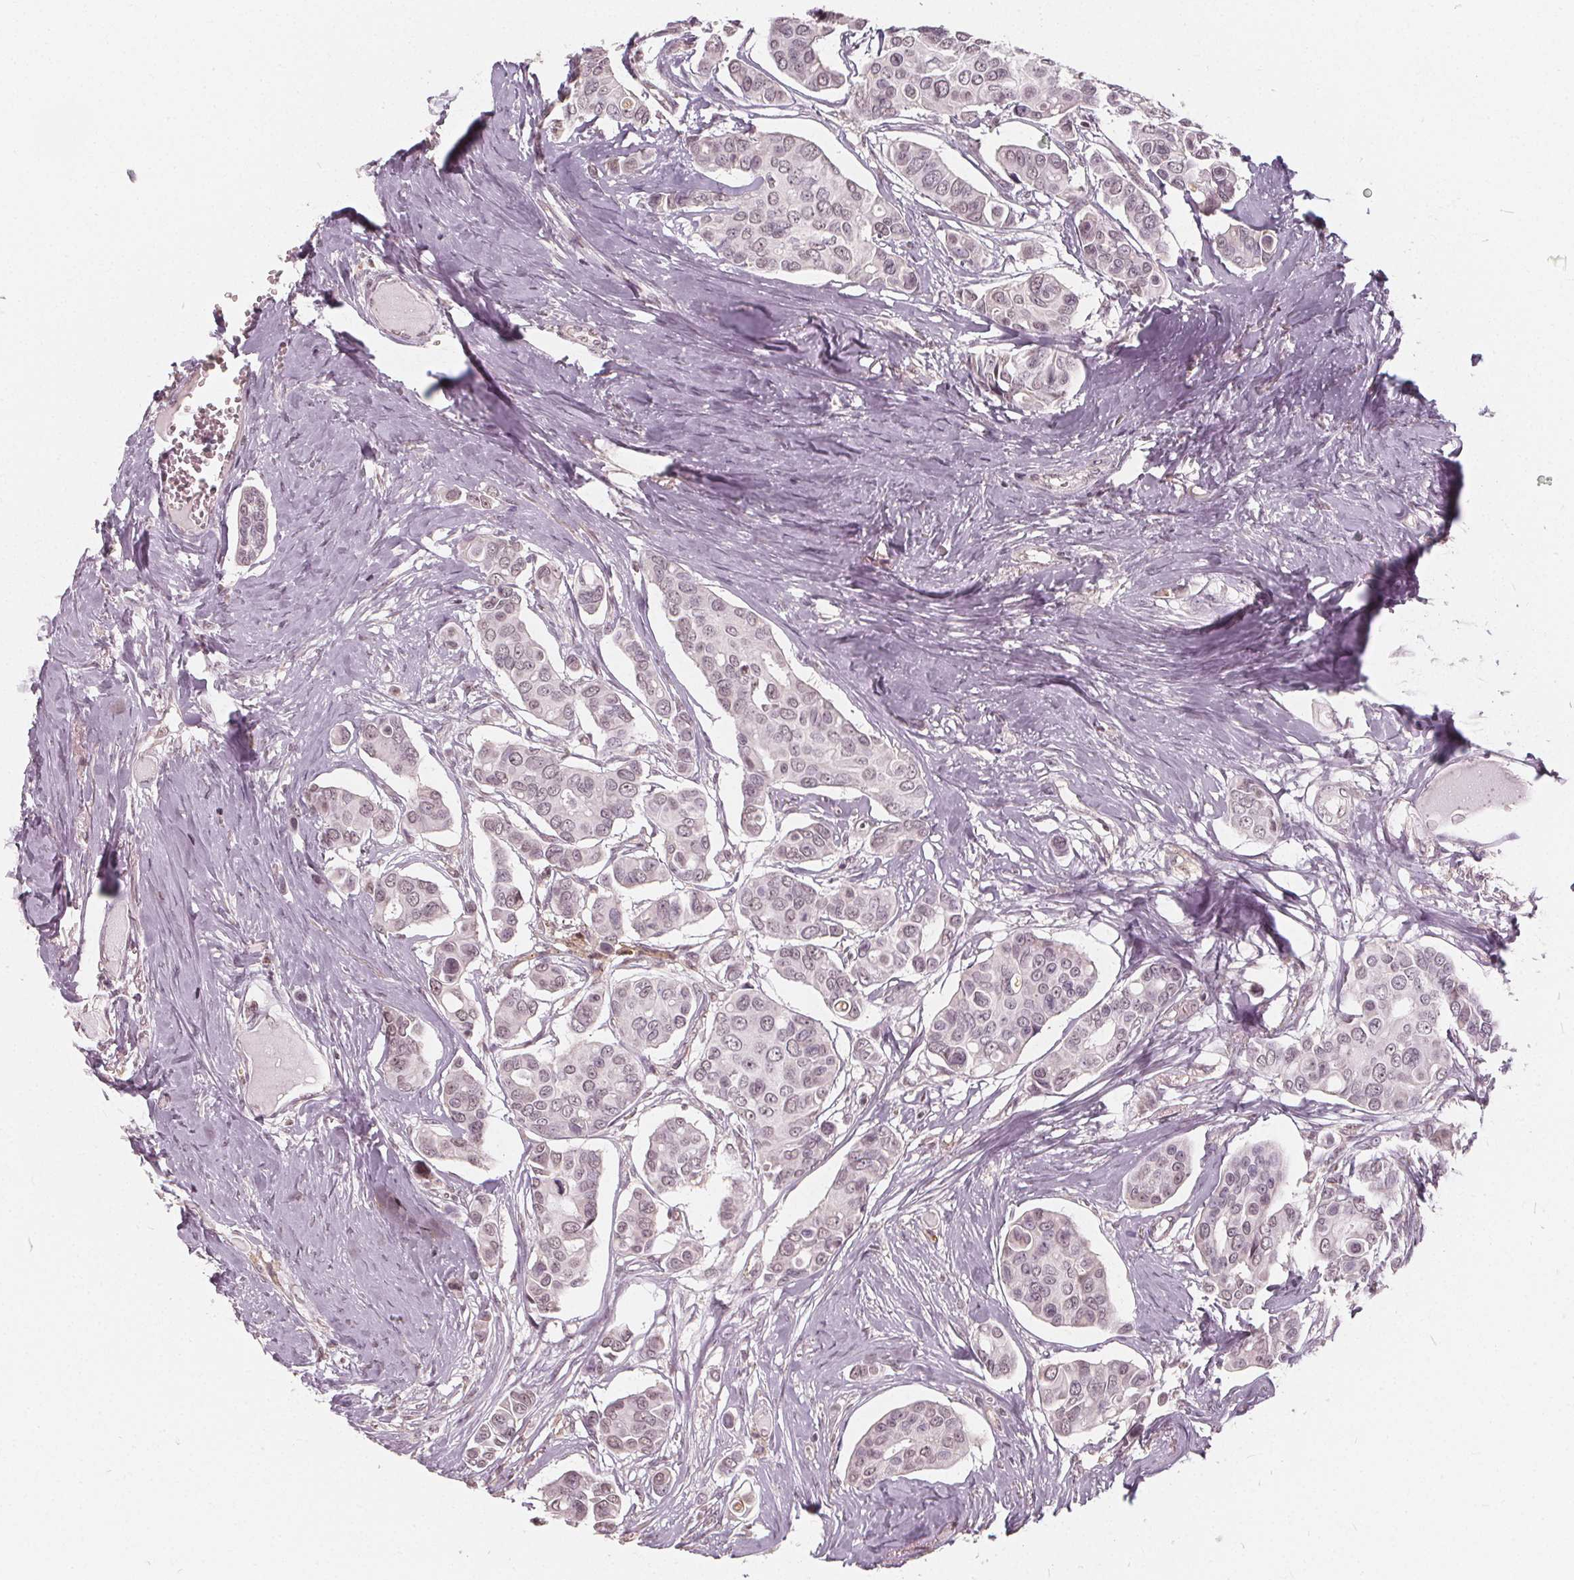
{"staining": {"intensity": "weak", "quantity": "25%-75%", "location": "nuclear"}, "tissue": "breast cancer", "cell_type": "Tumor cells", "image_type": "cancer", "snomed": [{"axis": "morphology", "description": "Duct carcinoma"}, {"axis": "topography", "description": "Breast"}], "caption": "IHC staining of invasive ductal carcinoma (breast), which demonstrates low levels of weak nuclear positivity in approximately 25%-75% of tumor cells indicating weak nuclear protein staining. The staining was performed using DAB (brown) for protein detection and nuclei were counterstained in hematoxylin (blue).", "gene": "NUP210L", "patient": {"sex": "female", "age": 54}}